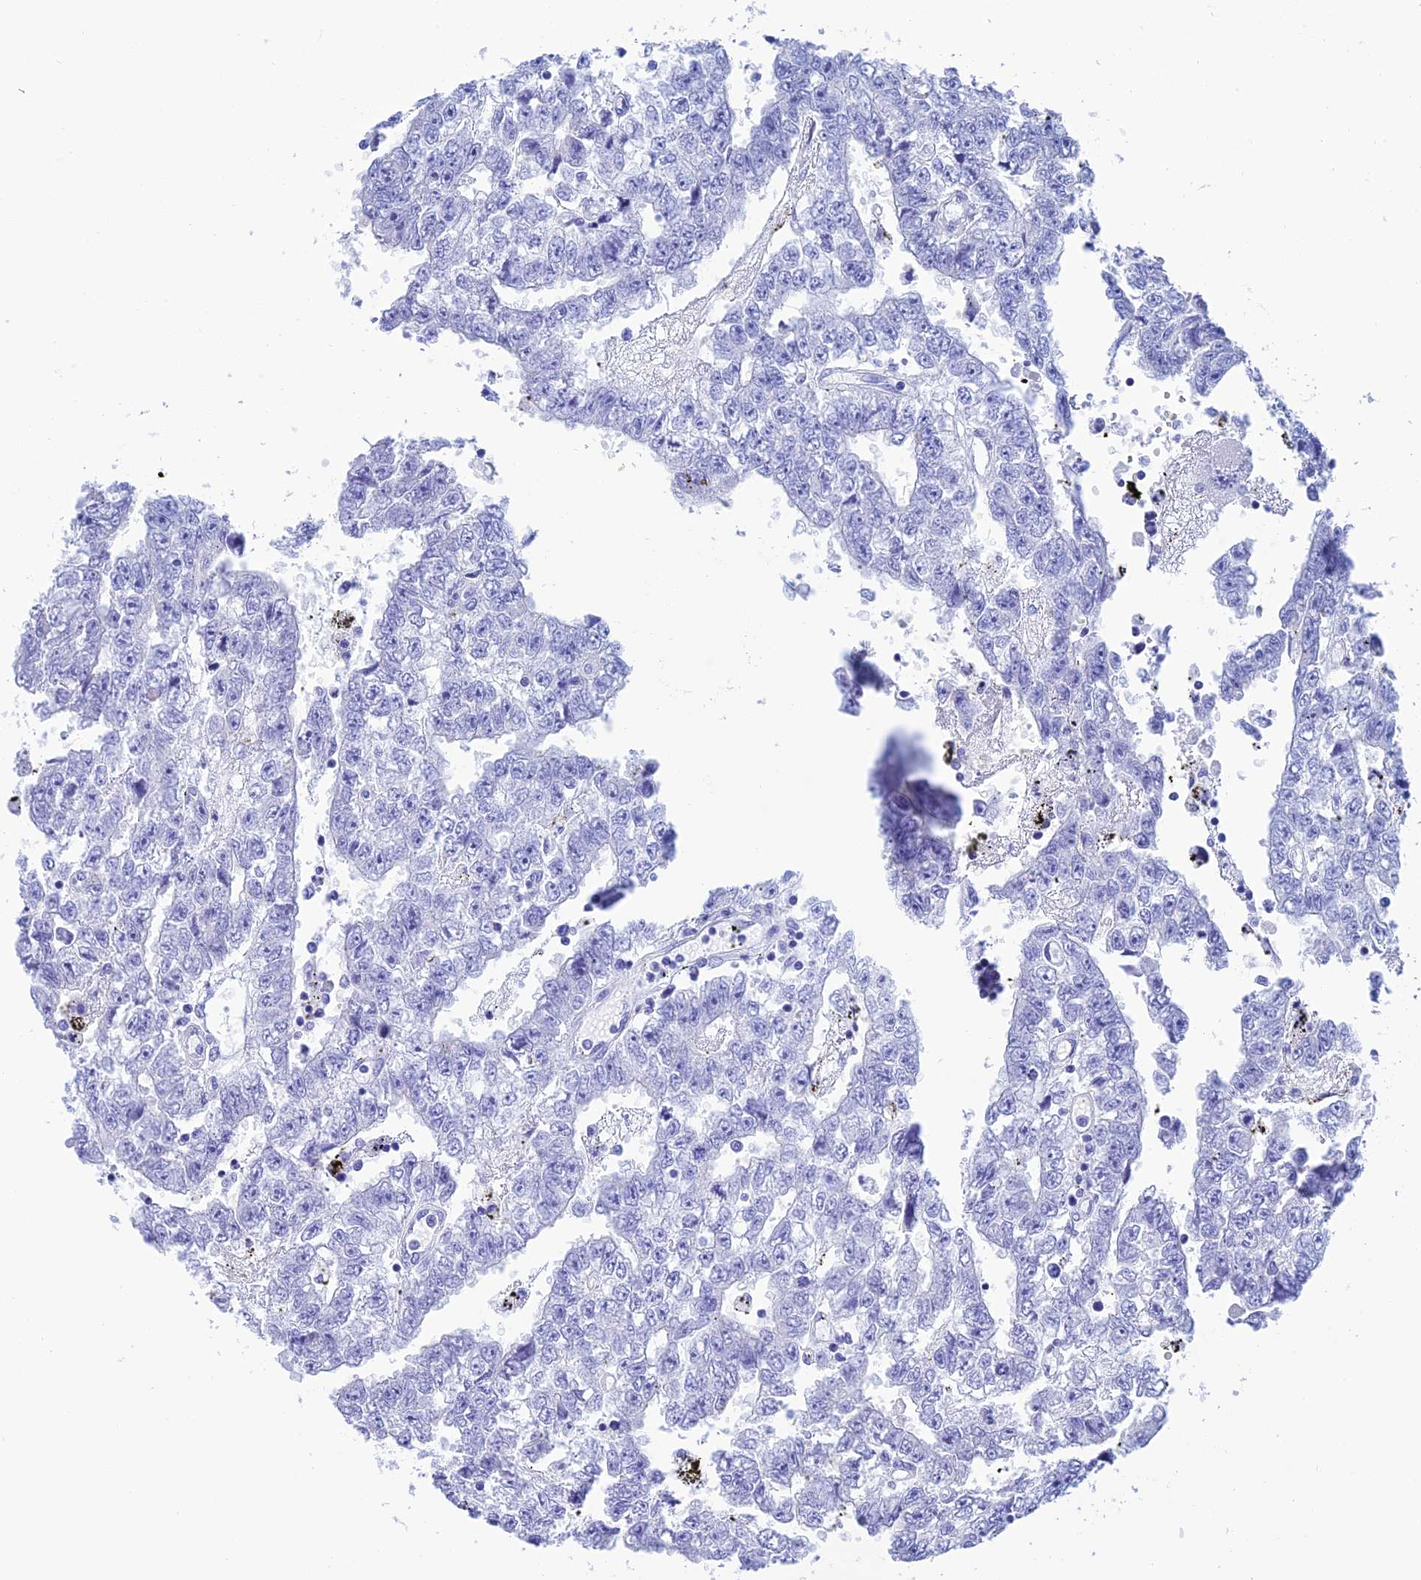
{"staining": {"intensity": "negative", "quantity": "none", "location": "none"}, "tissue": "testis cancer", "cell_type": "Tumor cells", "image_type": "cancer", "snomed": [{"axis": "morphology", "description": "Carcinoma, Embryonal, NOS"}, {"axis": "topography", "description": "Testis"}], "caption": "An immunohistochemistry (IHC) image of testis embryonal carcinoma is shown. There is no staining in tumor cells of testis embryonal carcinoma.", "gene": "NXPE4", "patient": {"sex": "male", "age": 25}}